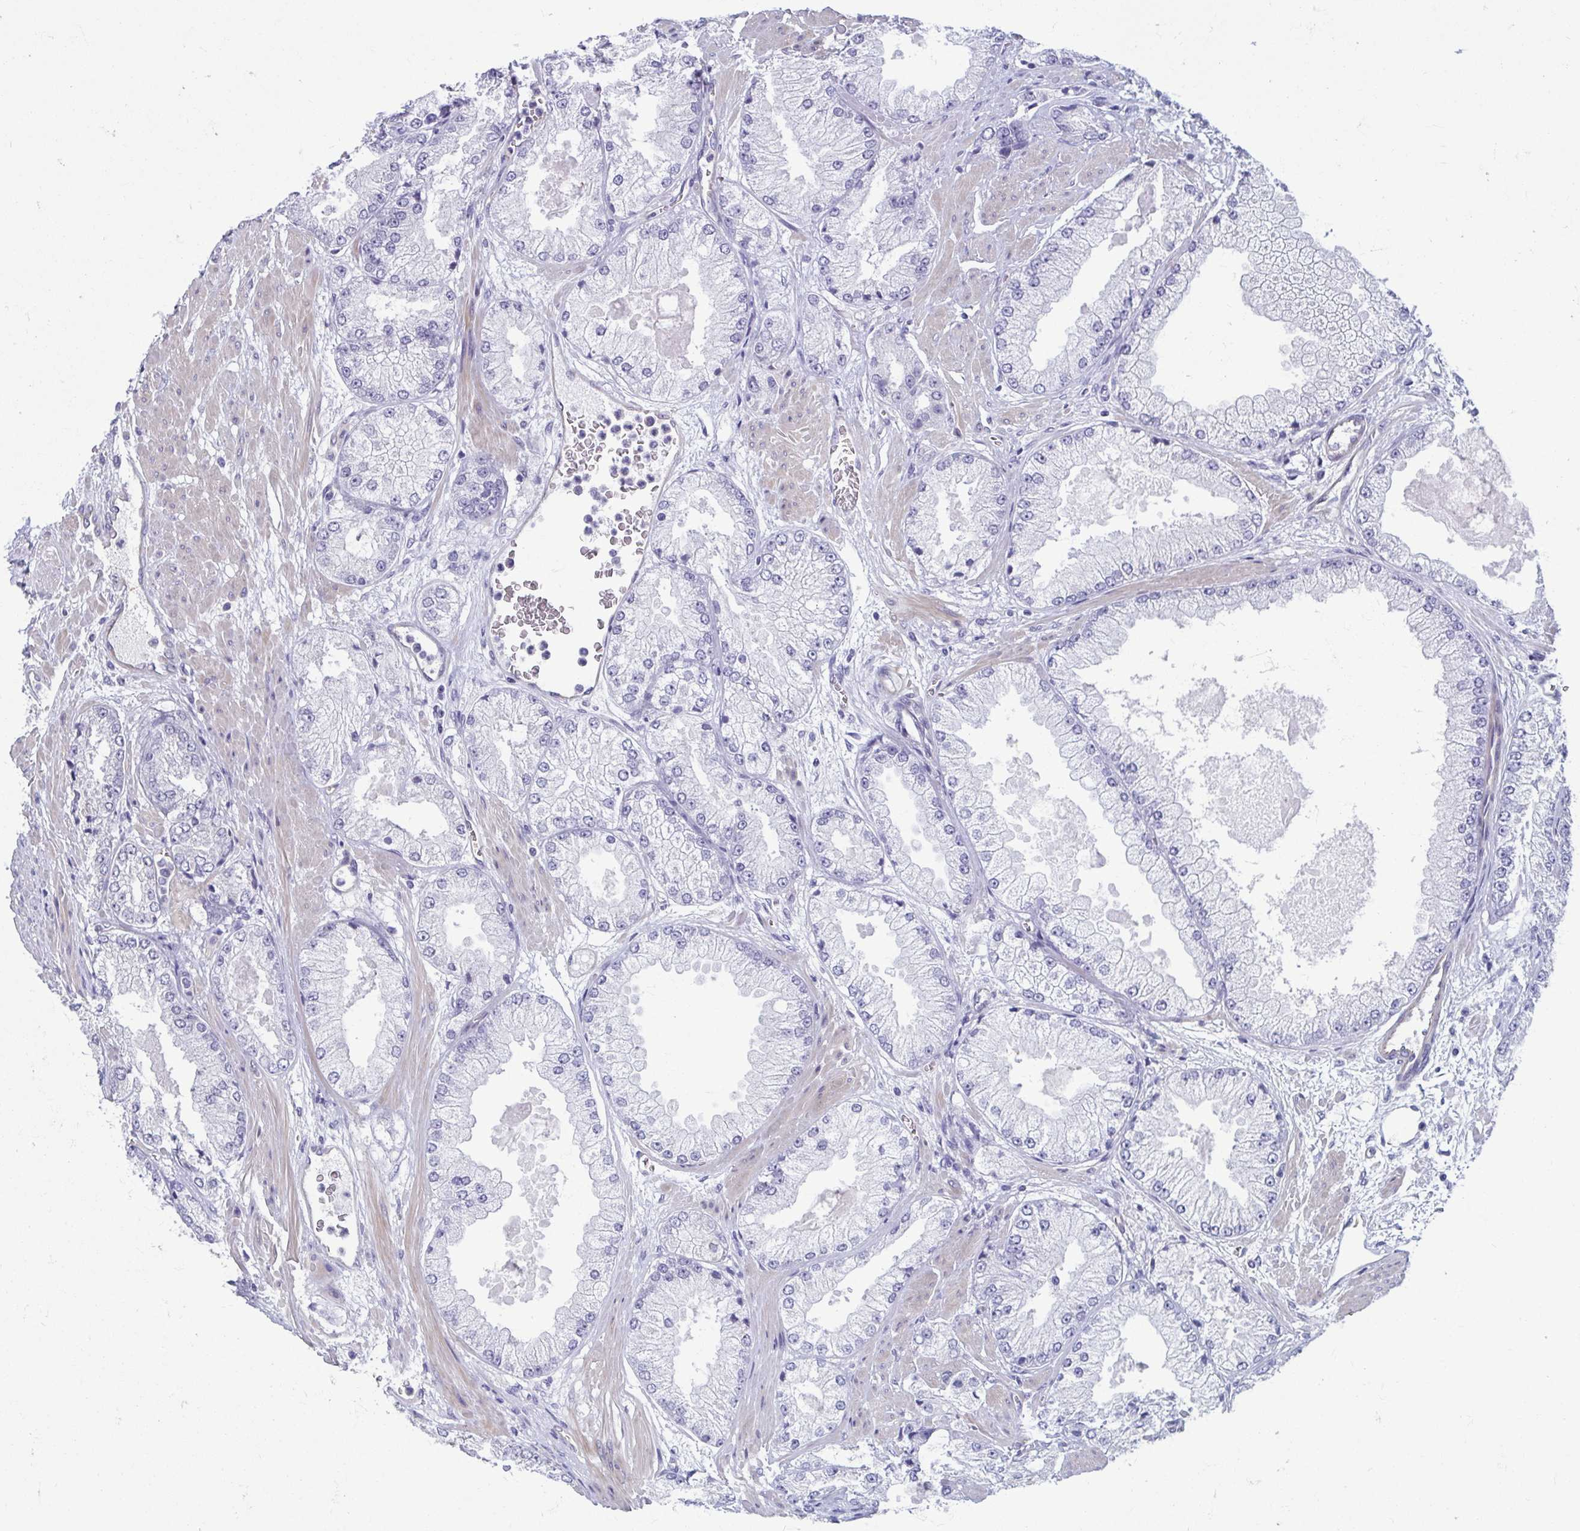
{"staining": {"intensity": "negative", "quantity": "none", "location": "none"}, "tissue": "prostate cancer", "cell_type": "Tumor cells", "image_type": "cancer", "snomed": [{"axis": "morphology", "description": "Adenocarcinoma, High grade"}, {"axis": "topography", "description": "Prostate"}], "caption": "This is a photomicrograph of immunohistochemistry staining of prostate high-grade adenocarcinoma, which shows no staining in tumor cells.", "gene": "MORC4", "patient": {"sex": "male", "age": 68}}